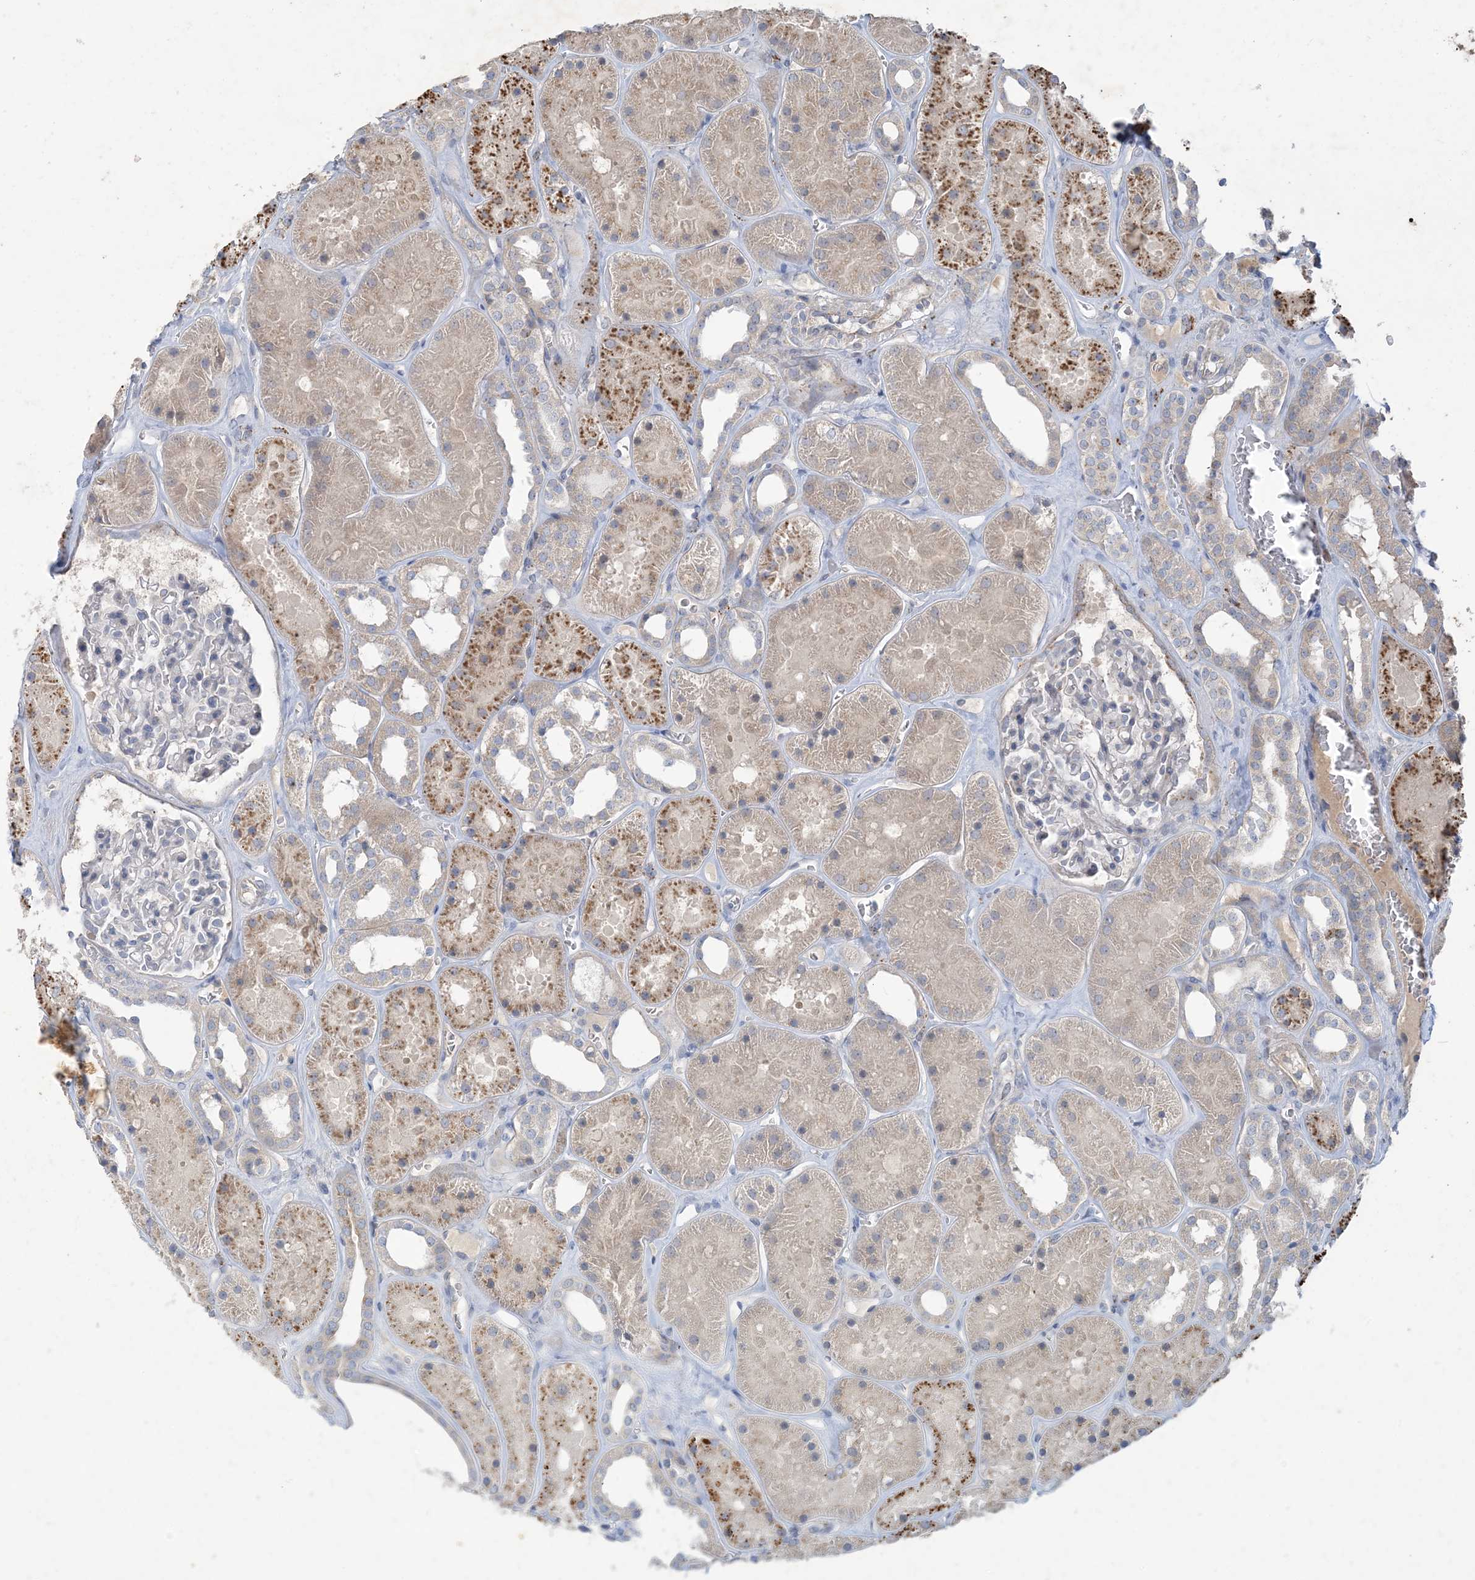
{"staining": {"intensity": "negative", "quantity": "none", "location": "none"}, "tissue": "kidney", "cell_type": "Cells in glomeruli", "image_type": "normal", "snomed": [{"axis": "morphology", "description": "Normal tissue, NOS"}, {"axis": "topography", "description": "Kidney"}], "caption": "Cells in glomeruli are negative for protein expression in unremarkable human kidney. Brightfield microscopy of immunohistochemistry (IHC) stained with DAB (brown) and hematoxylin (blue), captured at high magnification.", "gene": "MRPS18A", "patient": {"sex": "female", "age": 41}}